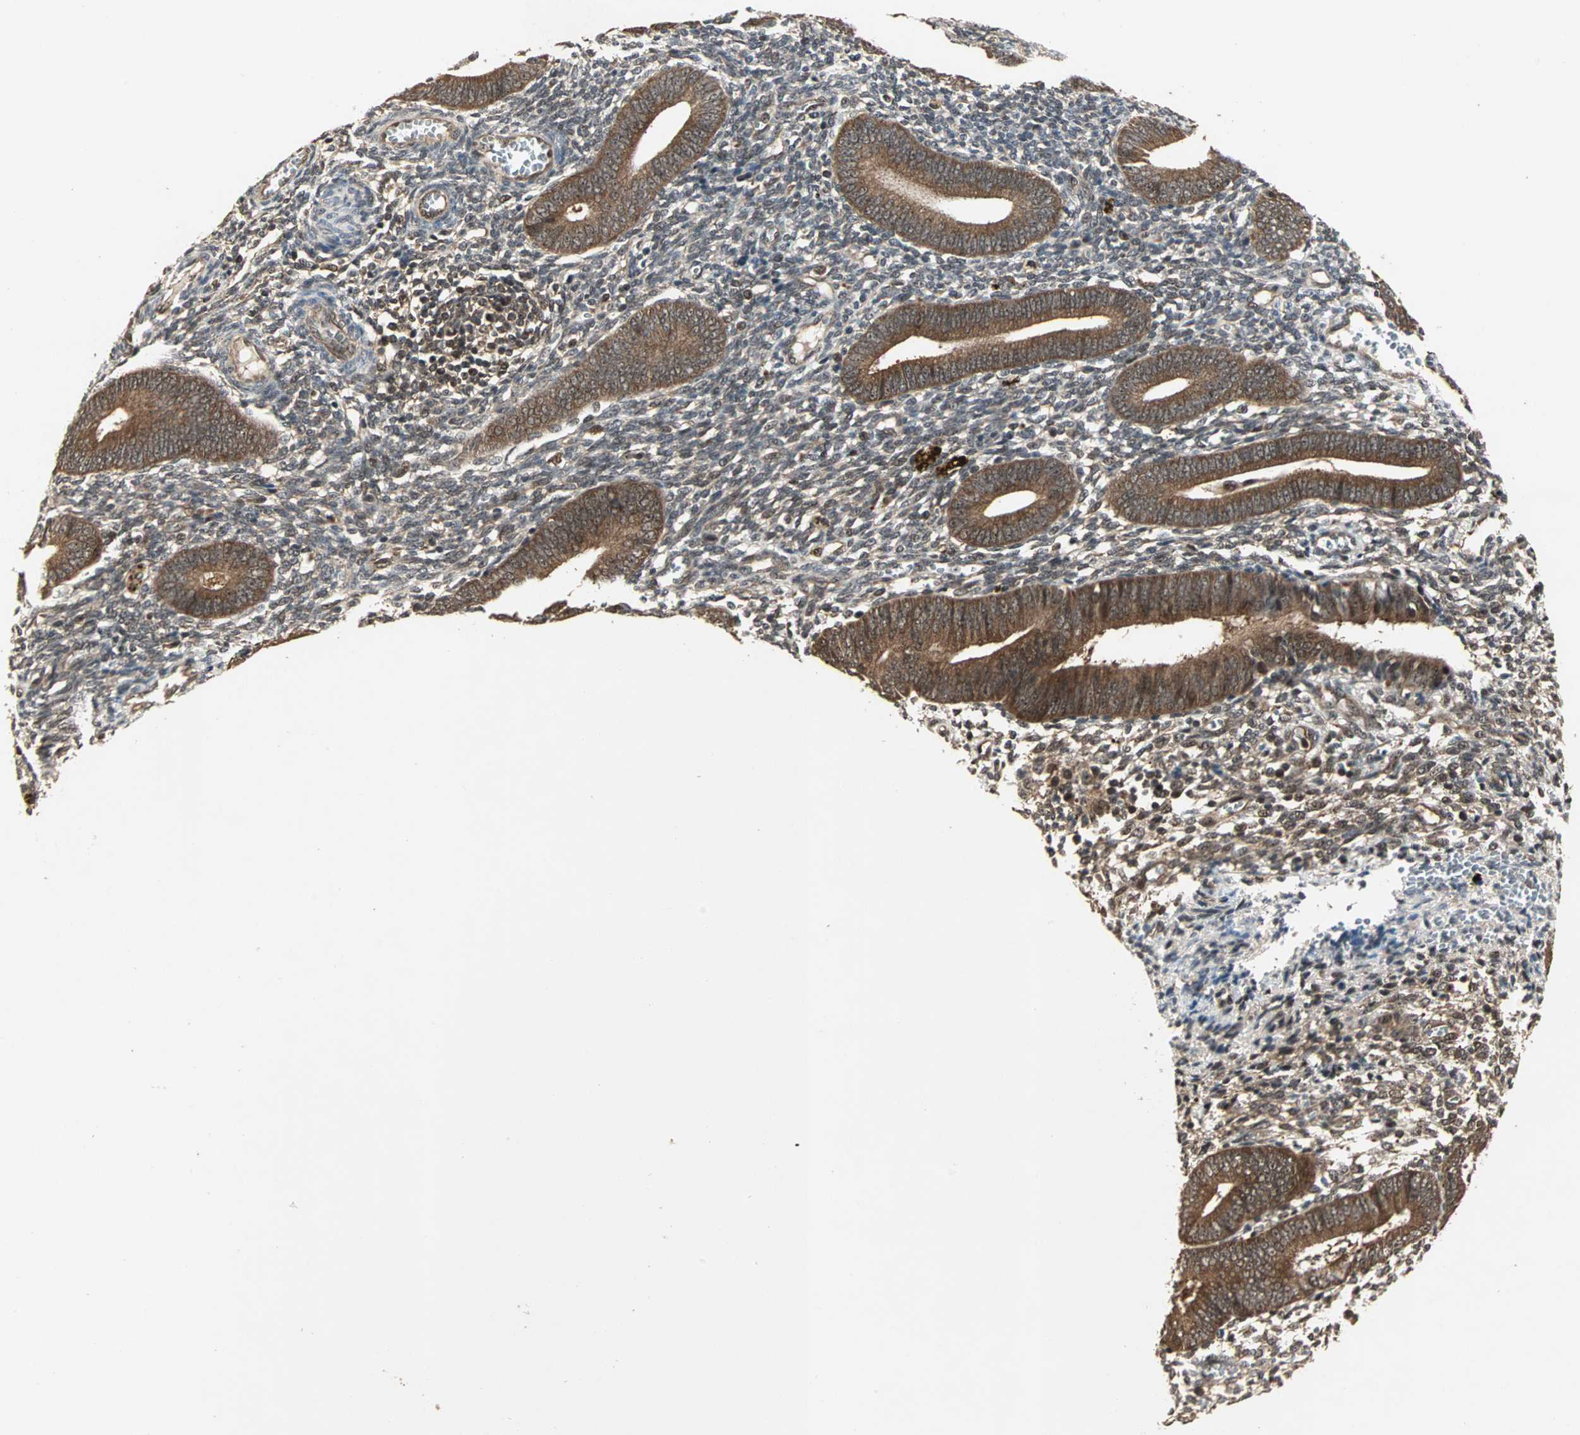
{"staining": {"intensity": "moderate", "quantity": "25%-75%", "location": "nuclear"}, "tissue": "endometrium", "cell_type": "Cells in endometrial stroma", "image_type": "normal", "snomed": [{"axis": "morphology", "description": "Normal tissue, NOS"}, {"axis": "topography", "description": "Uterus"}, {"axis": "topography", "description": "Endometrium"}], "caption": "High-magnification brightfield microscopy of benign endometrium stained with DAB (brown) and counterstained with hematoxylin (blue). cells in endometrial stroma exhibit moderate nuclear positivity is present in about25%-75% of cells. (DAB (3,3'-diaminobenzidine) IHC, brown staining for protein, blue staining for nuclei).", "gene": "CSNK2B", "patient": {"sex": "female", "age": 33}}